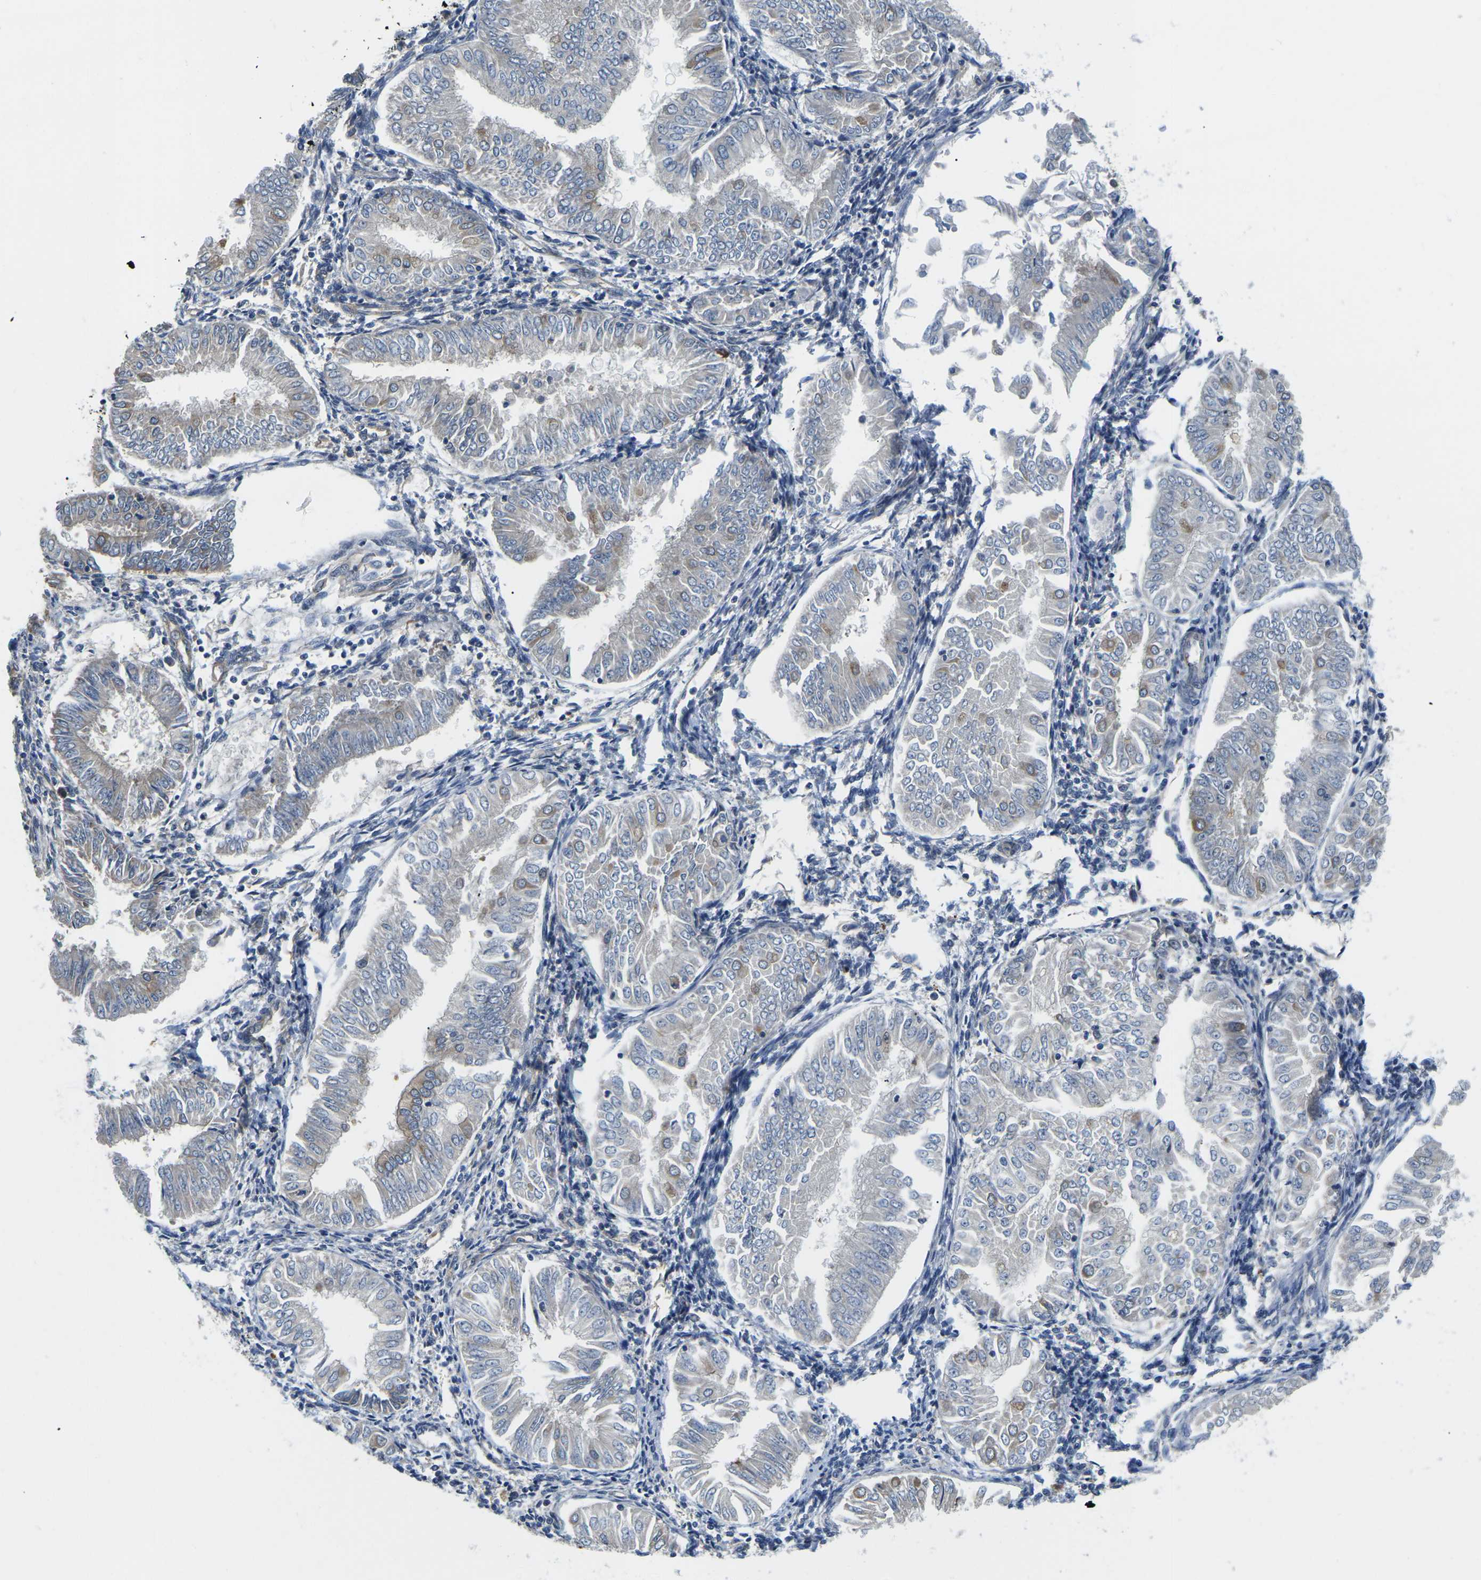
{"staining": {"intensity": "weak", "quantity": "<25%", "location": "cytoplasmic/membranous"}, "tissue": "endometrial cancer", "cell_type": "Tumor cells", "image_type": "cancer", "snomed": [{"axis": "morphology", "description": "Adenocarcinoma, NOS"}, {"axis": "topography", "description": "Endometrium"}], "caption": "Tumor cells are negative for protein expression in human endometrial cancer (adenocarcinoma). (DAB IHC visualized using brightfield microscopy, high magnification).", "gene": "TMEFF2", "patient": {"sex": "female", "age": 53}}